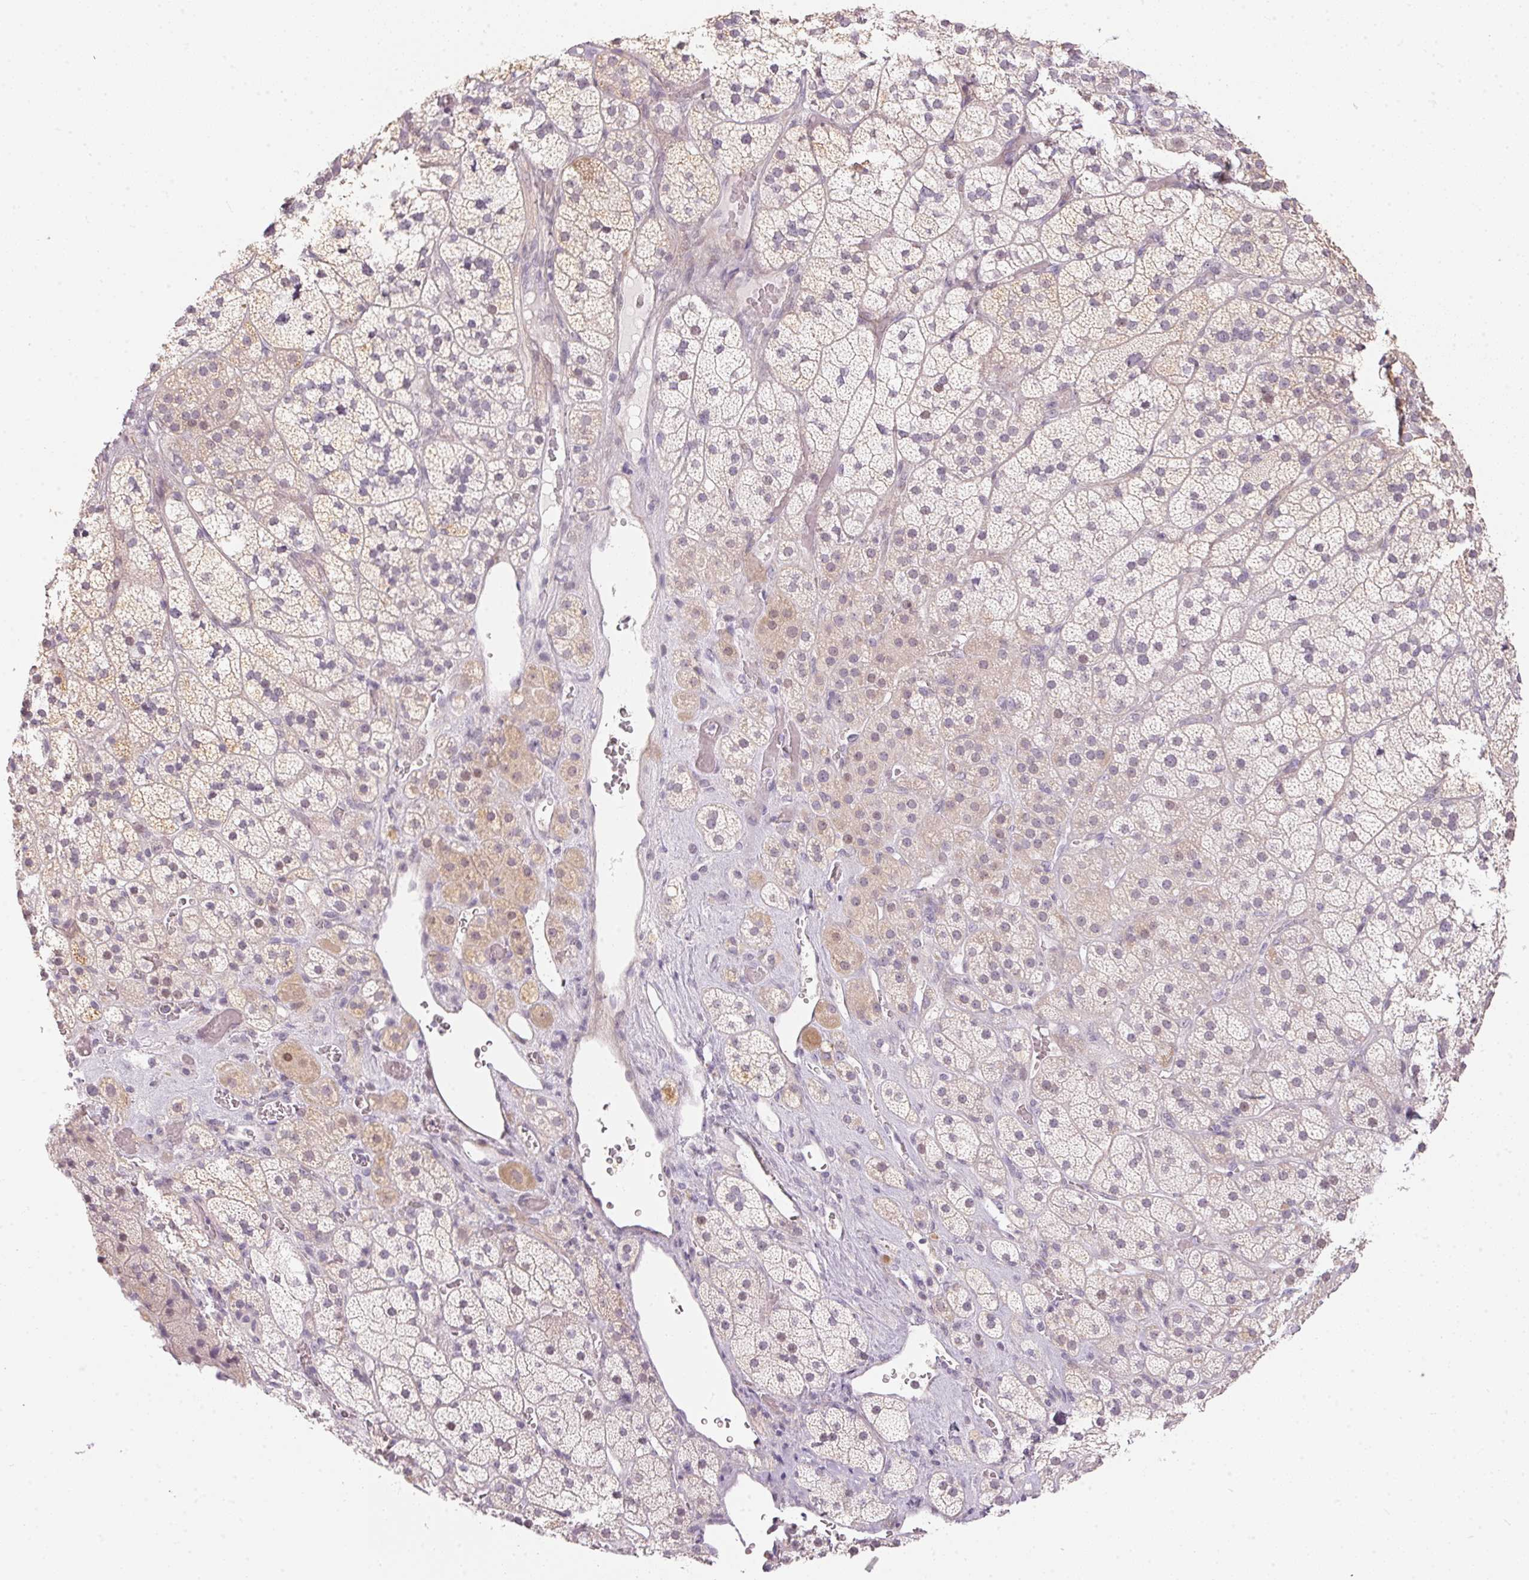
{"staining": {"intensity": "weak", "quantity": "25%-75%", "location": "cytoplasmic/membranous"}, "tissue": "adrenal gland", "cell_type": "Glandular cells", "image_type": "normal", "snomed": [{"axis": "morphology", "description": "Normal tissue, NOS"}, {"axis": "topography", "description": "Adrenal gland"}], "caption": "Glandular cells demonstrate weak cytoplasmic/membranous positivity in approximately 25%-75% of cells in normal adrenal gland. (DAB (3,3'-diaminobenzidine) = brown stain, brightfield microscopy at high magnification).", "gene": "GDAP1L1", "patient": {"sex": "male", "age": 57}}